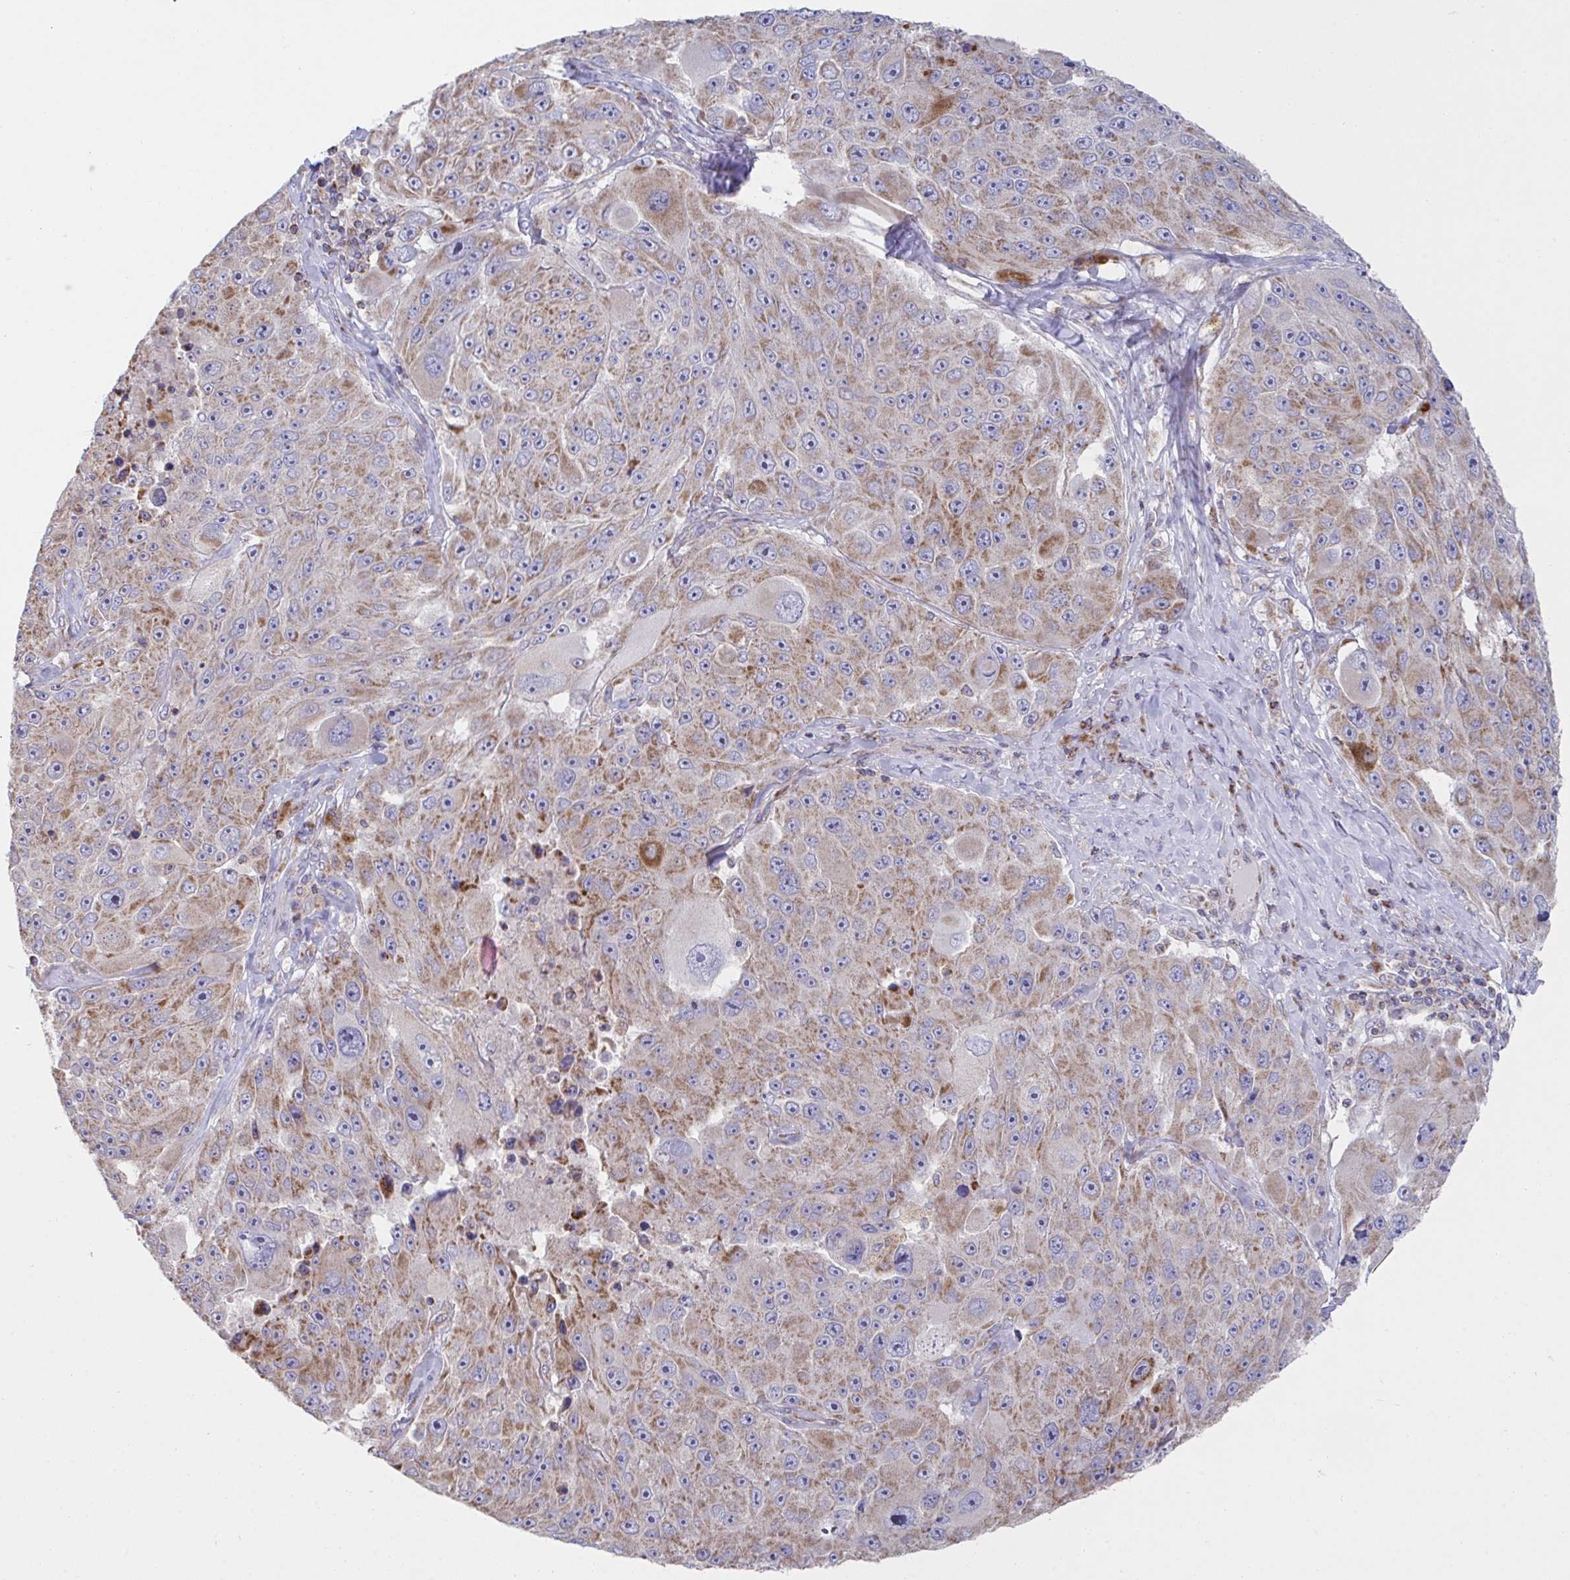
{"staining": {"intensity": "moderate", "quantity": ">75%", "location": "cytoplasmic/membranous"}, "tissue": "melanoma", "cell_type": "Tumor cells", "image_type": "cancer", "snomed": [{"axis": "morphology", "description": "Malignant melanoma, Metastatic site"}, {"axis": "topography", "description": "Lymph node"}], "caption": "A high-resolution image shows IHC staining of malignant melanoma (metastatic site), which shows moderate cytoplasmic/membranous positivity in approximately >75% of tumor cells.", "gene": "NDUFA7", "patient": {"sex": "male", "age": 62}}